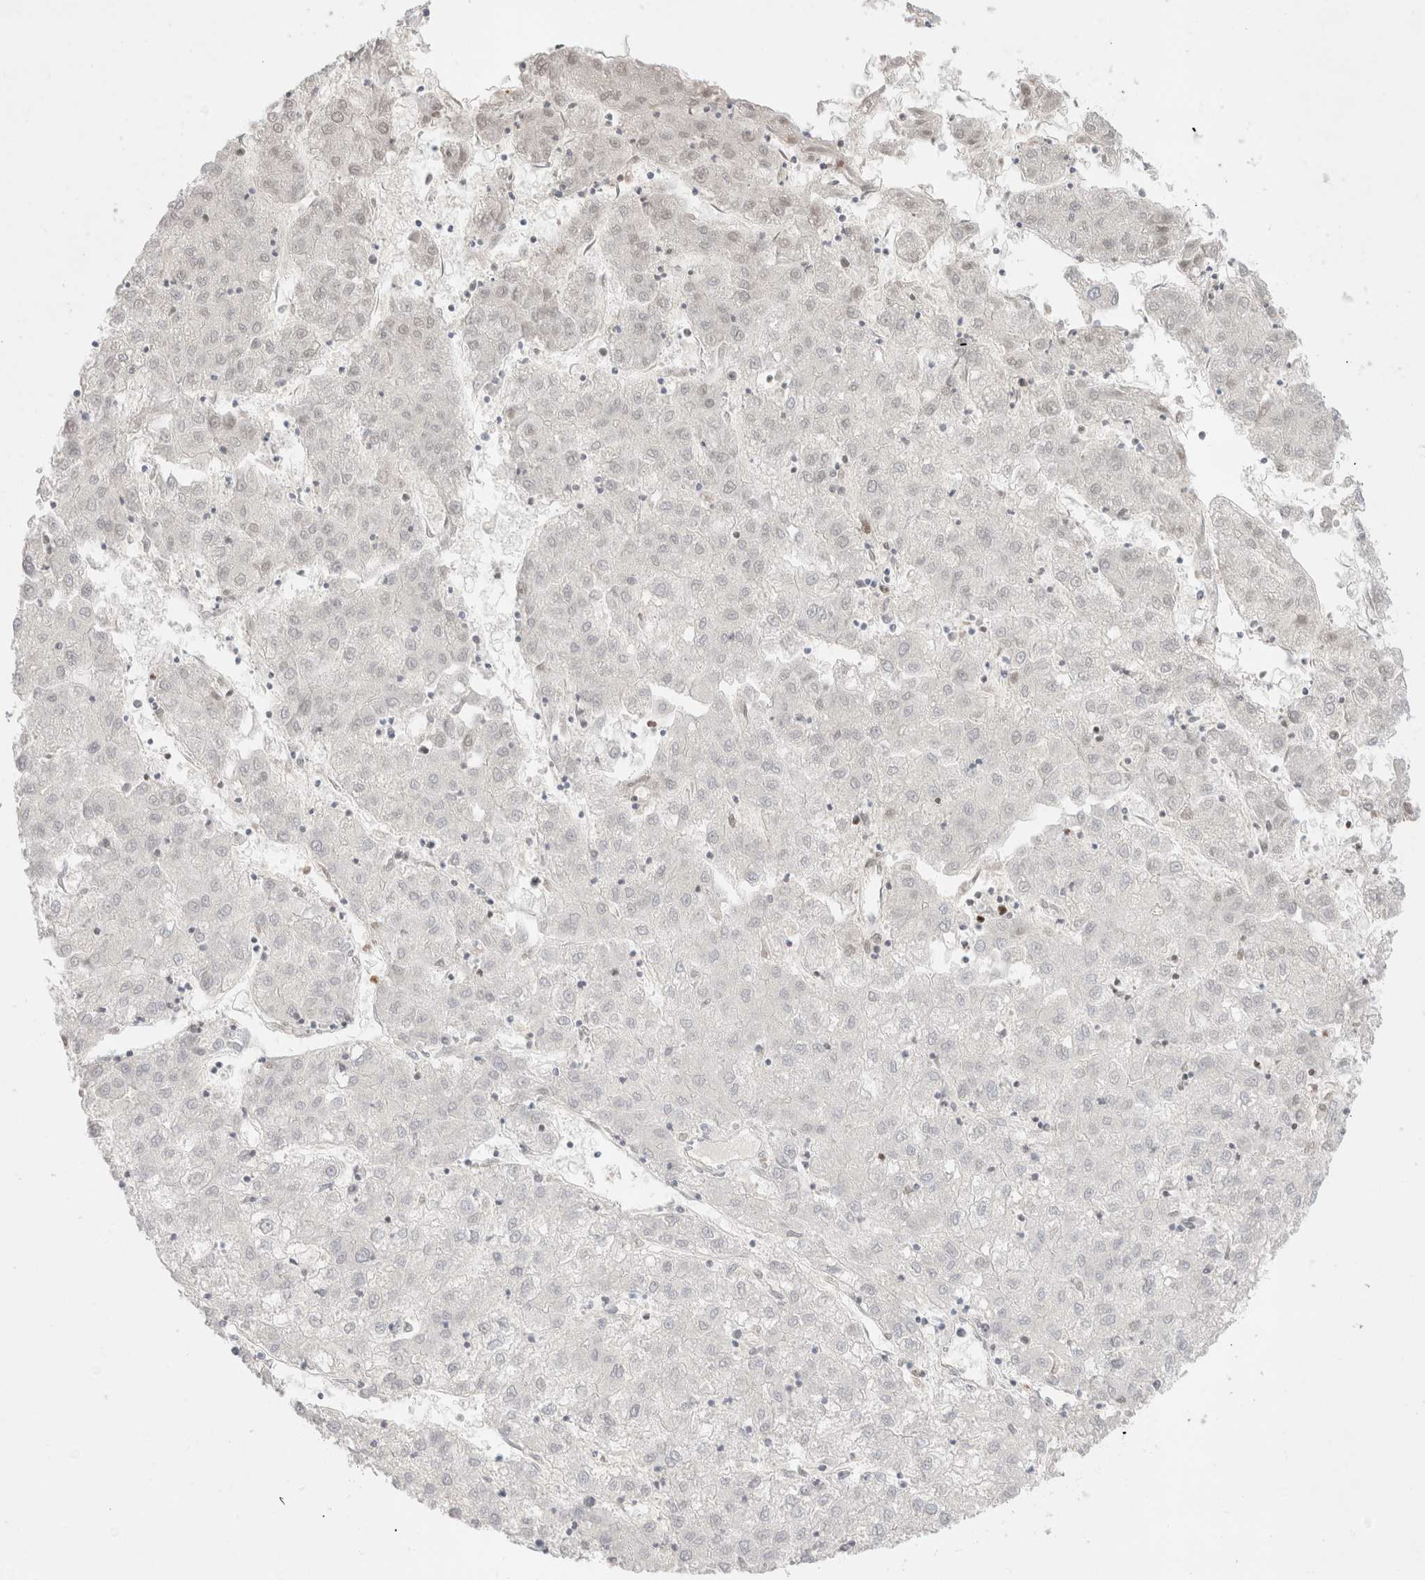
{"staining": {"intensity": "negative", "quantity": "none", "location": "none"}, "tissue": "liver cancer", "cell_type": "Tumor cells", "image_type": "cancer", "snomed": [{"axis": "morphology", "description": "Carcinoma, Hepatocellular, NOS"}, {"axis": "topography", "description": "Liver"}], "caption": "Immunohistochemical staining of human hepatocellular carcinoma (liver) displays no significant positivity in tumor cells.", "gene": "MARK3", "patient": {"sex": "male", "age": 72}}